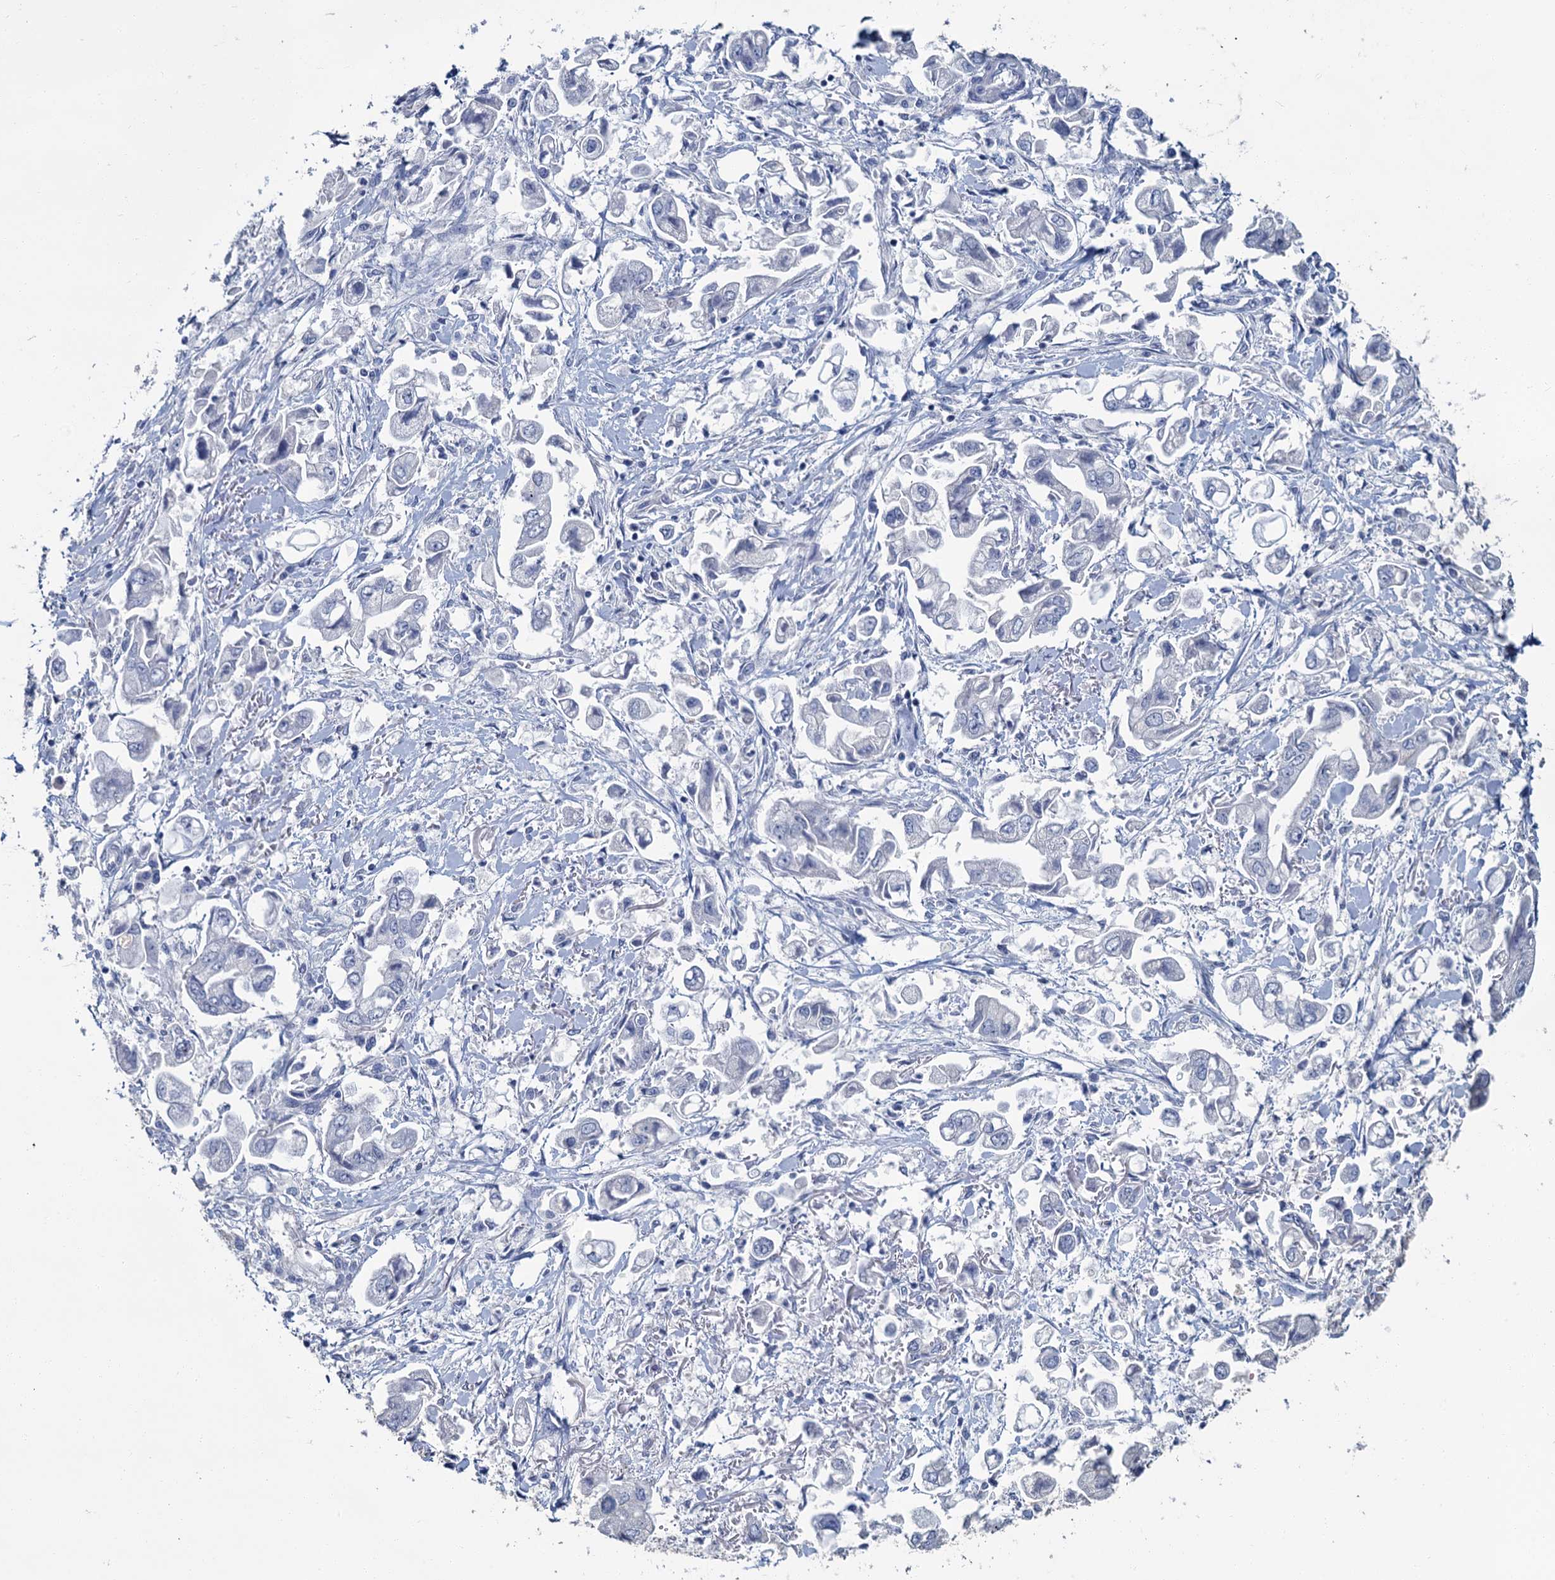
{"staining": {"intensity": "negative", "quantity": "none", "location": "none"}, "tissue": "stomach cancer", "cell_type": "Tumor cells", "image_type": "cancer", "snomed": [{"axis": "morphology", "description": "Adenocarcinoma, NOS"}, {"axis": "topography", "description": "Stomach"}], "caption": "Protein analysis of adenocarcinoma (stomach) displays no significant expression in tumor cells.", "gene": "SNCB", "patient": {"sex": "male", "age": 62}}